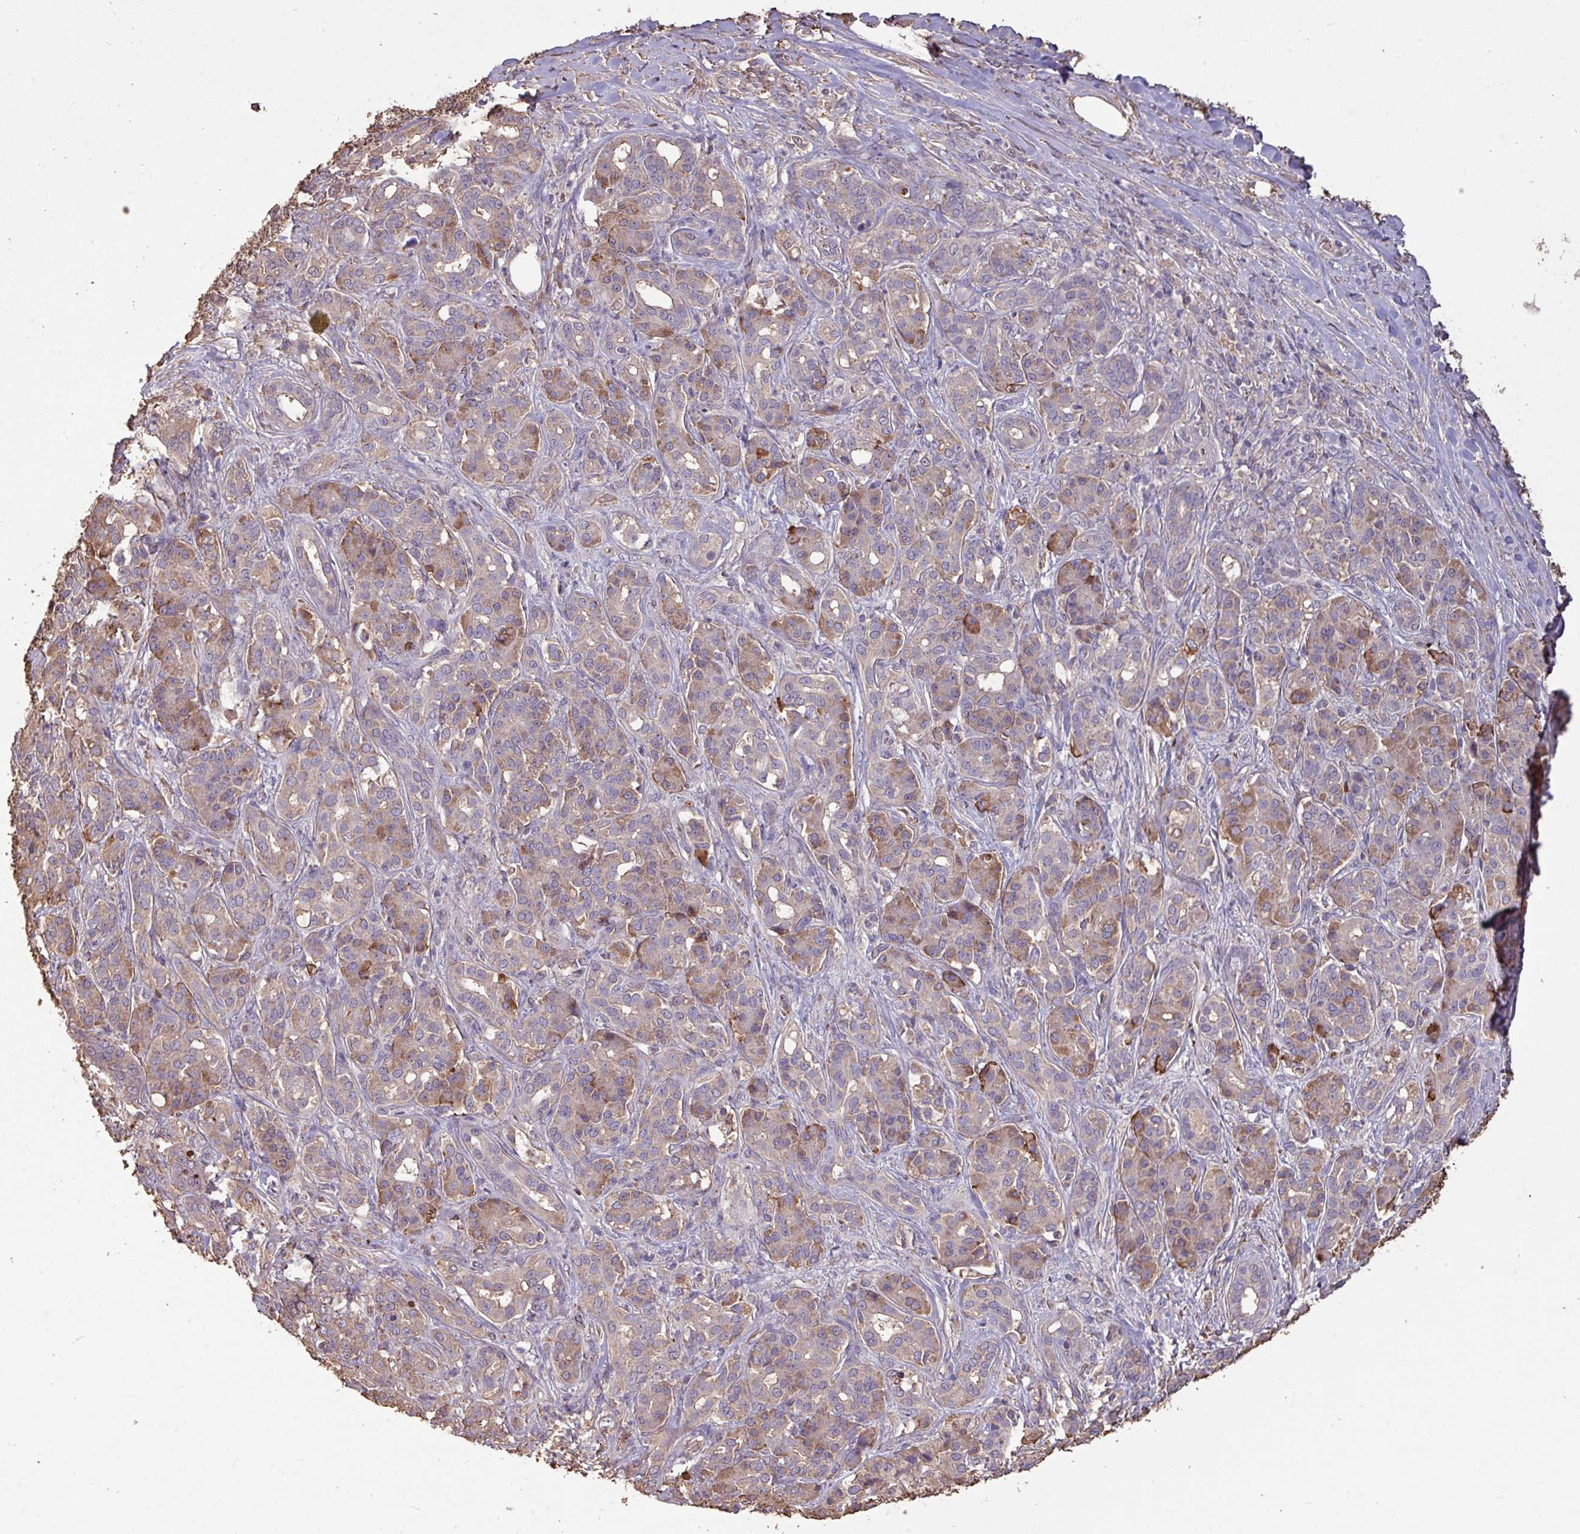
{"staining": {"intensity": "moderate", "quantity": "<25%", "location": "cytoplasmic/membranous"}, "tissue": "pancreatic cancer", "cell_type": "Tumor cells", "image_type": "cancer", "snomed": [{"axis": "morphology", "description": "Adenocarcinoma, NOS"}, {"axis": "topography", "description": "Pancreas"}], "caption": "DAB (3,3'-diaminobenzidine) immunohistochemical staining of human adenocarcinoma (pancreatic) reveals moderate cytoplasmic/membranous protein expression in about <25% of tumor cells. (brown staining indicates protein expression, while blue staining denotes nuclei).", "gene": "CAMK2B", "patient": {"sex": "male", "age": 57}}